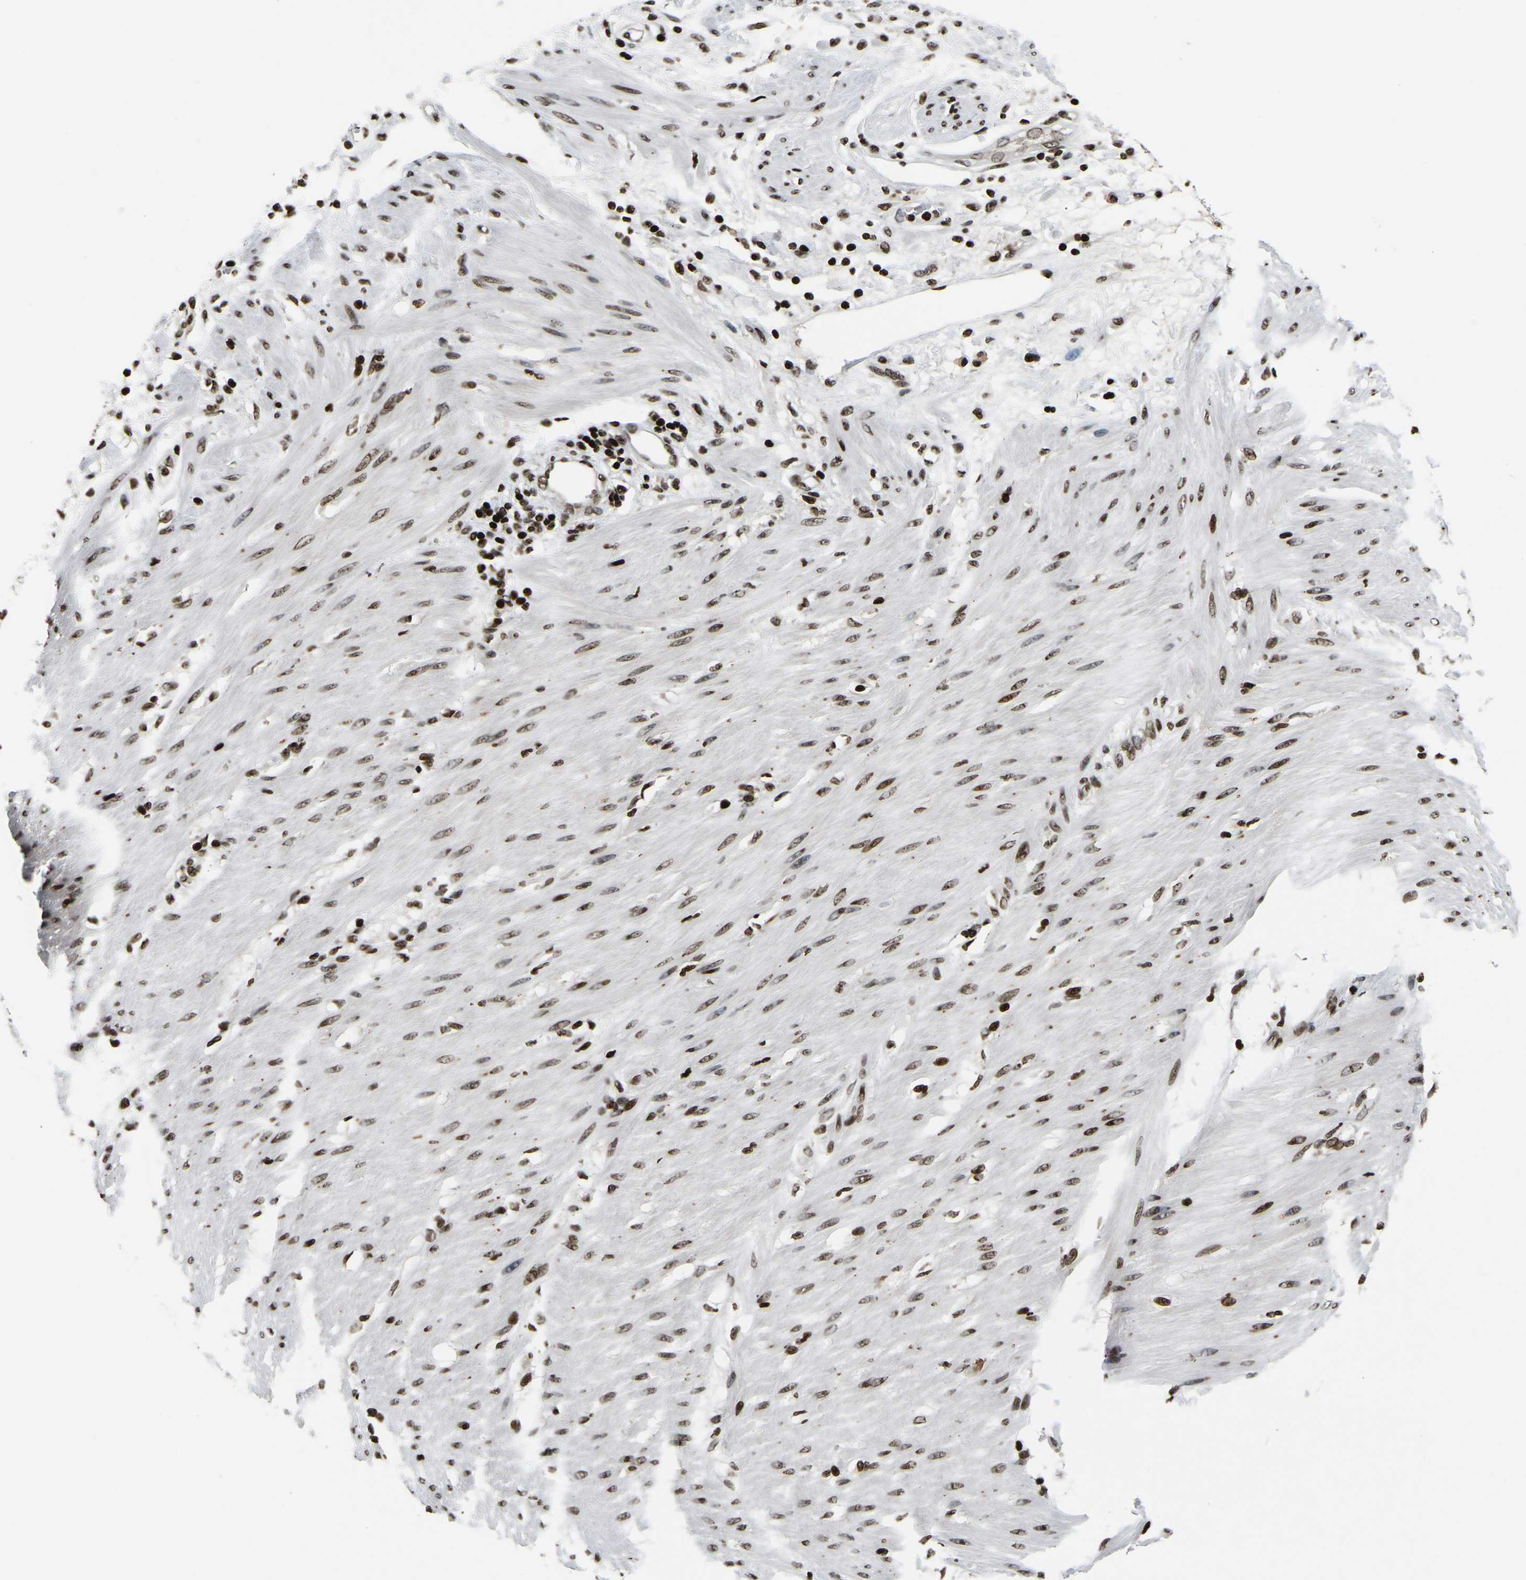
{"staining": {"intensity": "moderate", "quantity": ">75%", "location": "nuclear"}, "tissue": "pancreatic cancer", "cell_type": "Tumor cells", "image_type": "cancer", "snomed": [{"axis": "morphology", "description": "Normal tissue, NOS"}, {"axis": "morphology", "description": "Adenocarcinoma, NOS"}, {"axis": "topography", "description": "Pancreas"}, {"axis": "topography", "description": "Duodenum"}], "caption": "High-power microscopy captured an immunohistochemistry micrograph of pancreatic cancer (adenocarcinoma), revealing moderate nuclear expression in approximately >75% of tumor cells.", "gene": "LRRC61", "patient": {"sex": "female", "age": 60}}